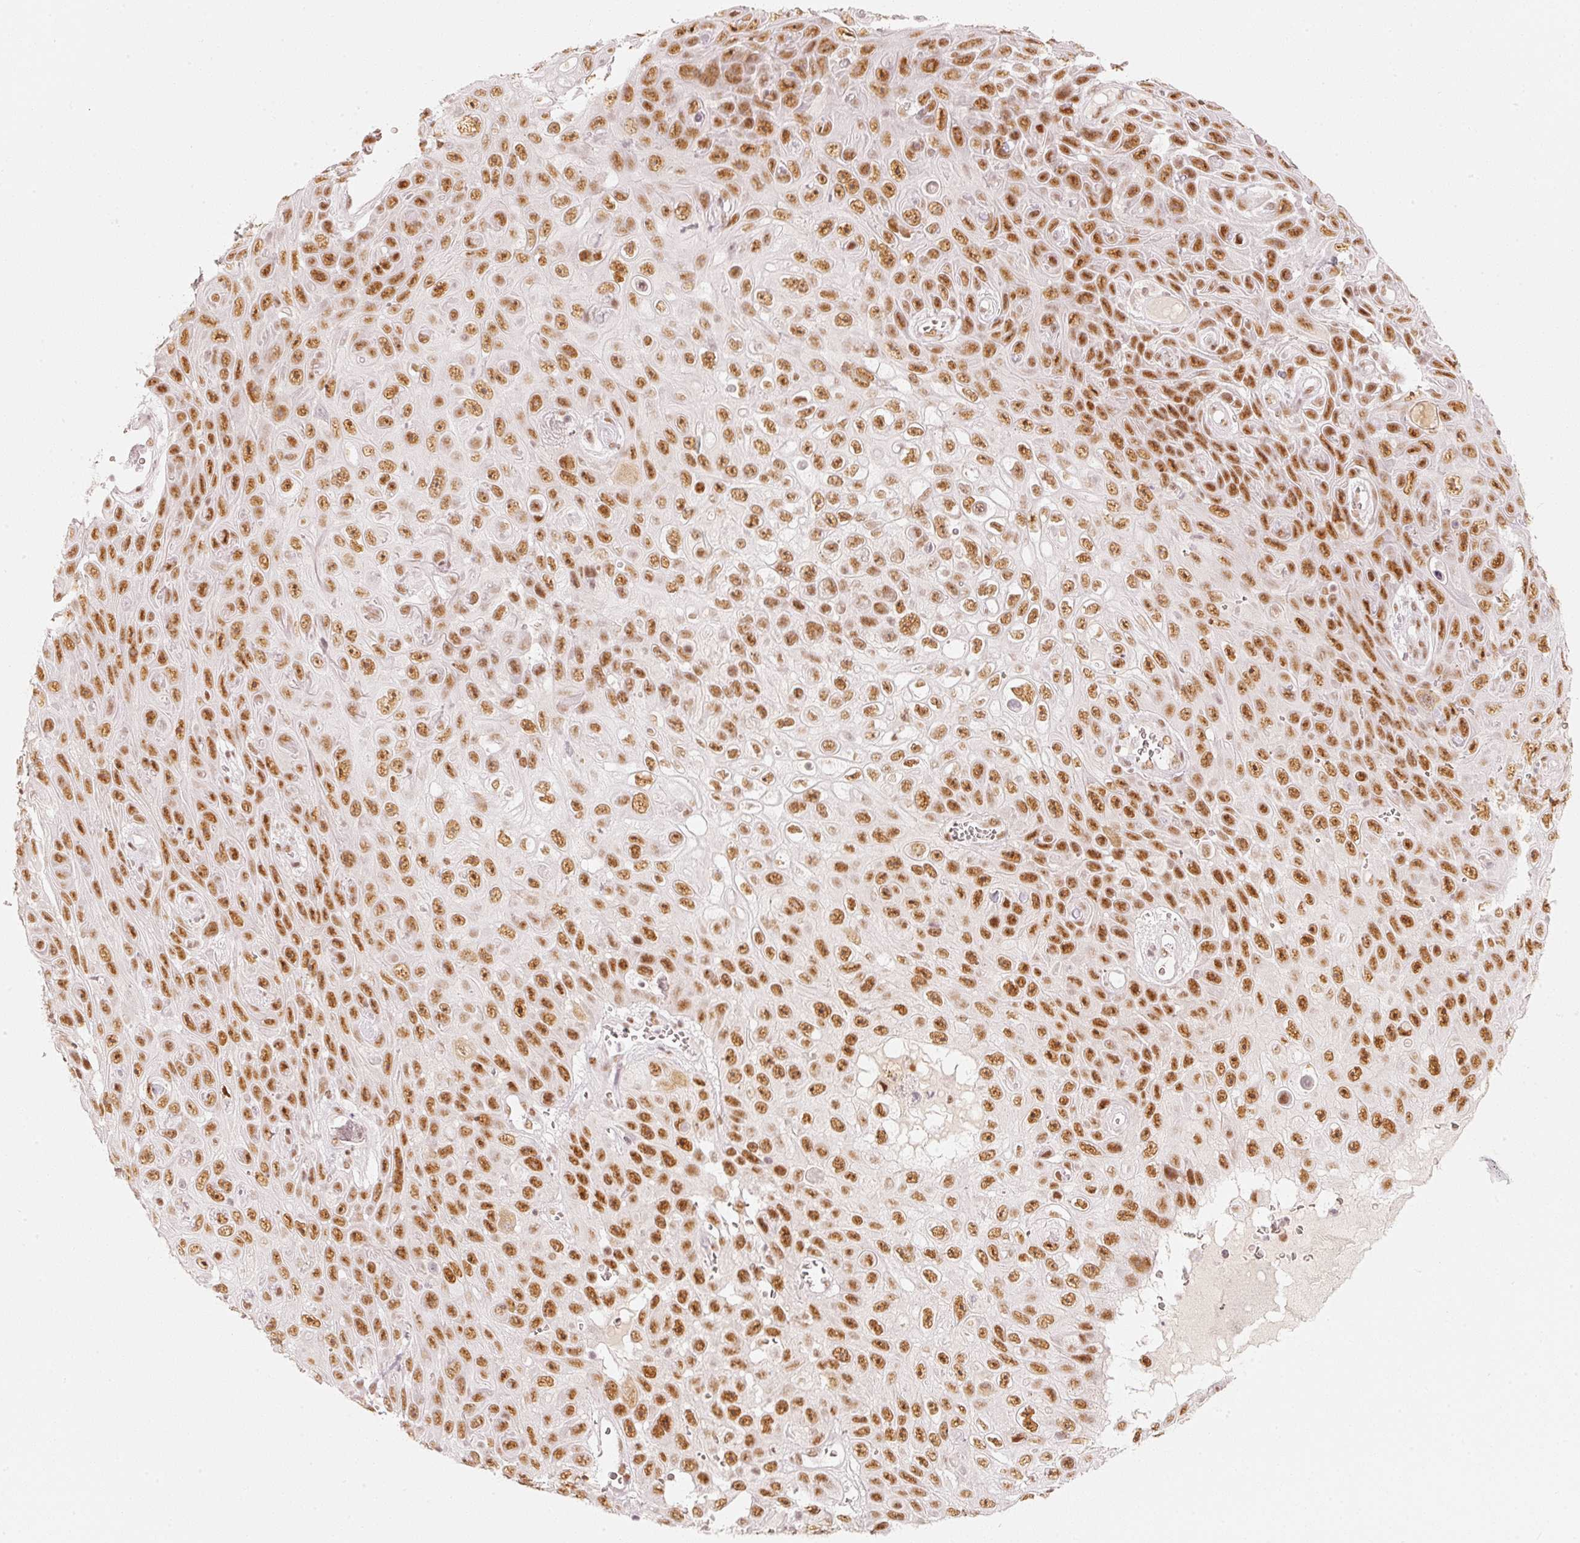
{"staining": {"intensity": "moderate", "quantity": ">75%", "location": "nuclear"}, "tissue": "skin cancer", "cell_type": "Tumor cells", "image_type": "cancer", "snomed": [{"axis": "morphology", "description": "Squamous cell carcinoma, NOS"}, {"axis": "topography", "description": "Skin"}], "caption": "IHC of squamous cell carcinoma (skin) reveals medium levels of moderate nuclear staining in about >75% of tumor cells. The protein is shown in brown color, while the nuclei are stained blue.", "gene": "PPP1R10", "patient": {"sex": "male", "age": 82}}